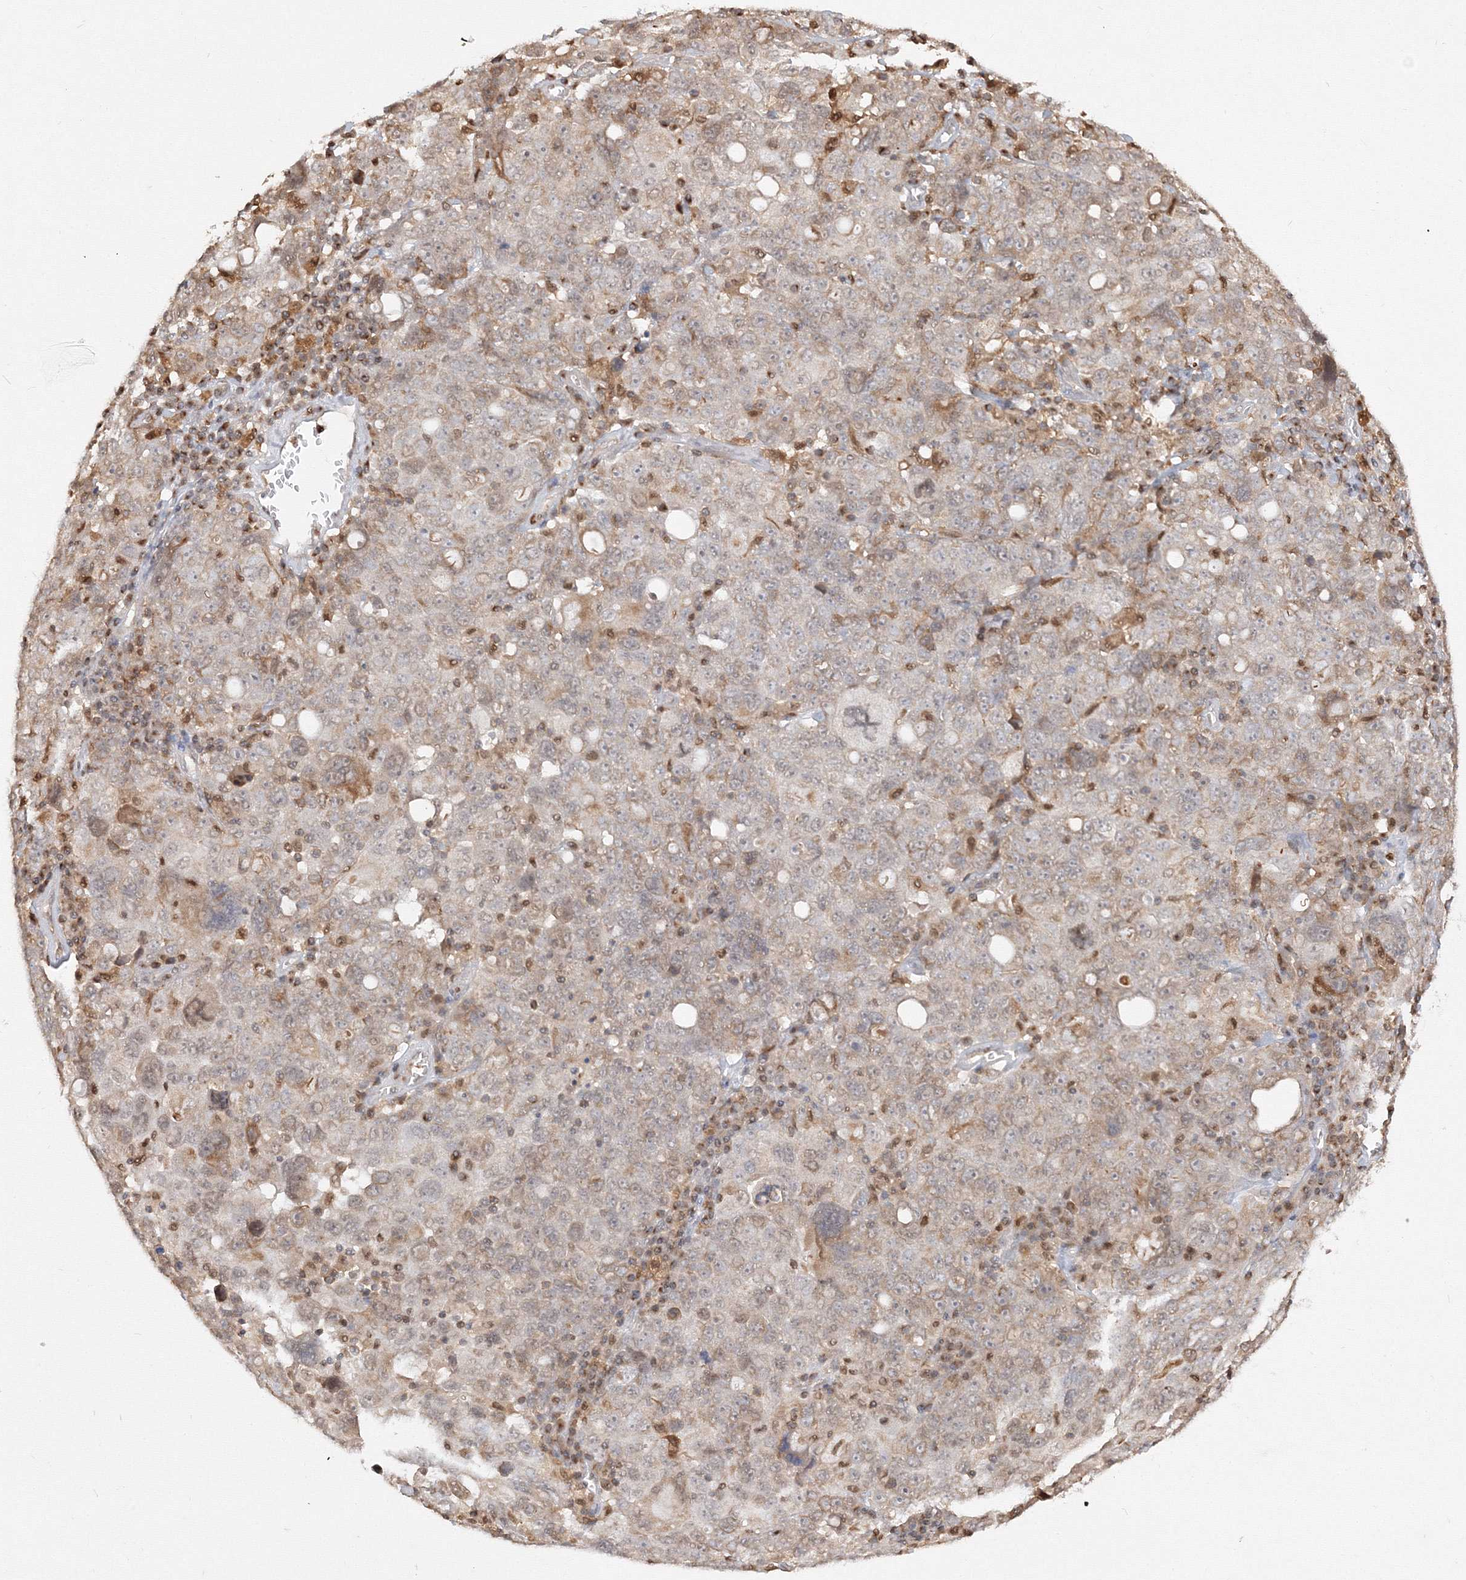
{"staining": {"intensity": "weak", "quantity": "<25%", "location": "cytoplasmic/membranous"}, "tissue": "ovarian cancer", "cell_type": "Tumor cells", "image_type": "cancer", "snomed": [{"axis": "morphology", "description": "Carcinoma, endometroid"}, {"axis": "topography", "description": "Ovary"}], "caption": "Tumor cells are negative for brown protein staining in ovarian endometroid carcinoma. (IHC, brightfield microscopy, high magnification).", "gene": "TMEM50B", "patient": {"sex": "female", "age": 62}}